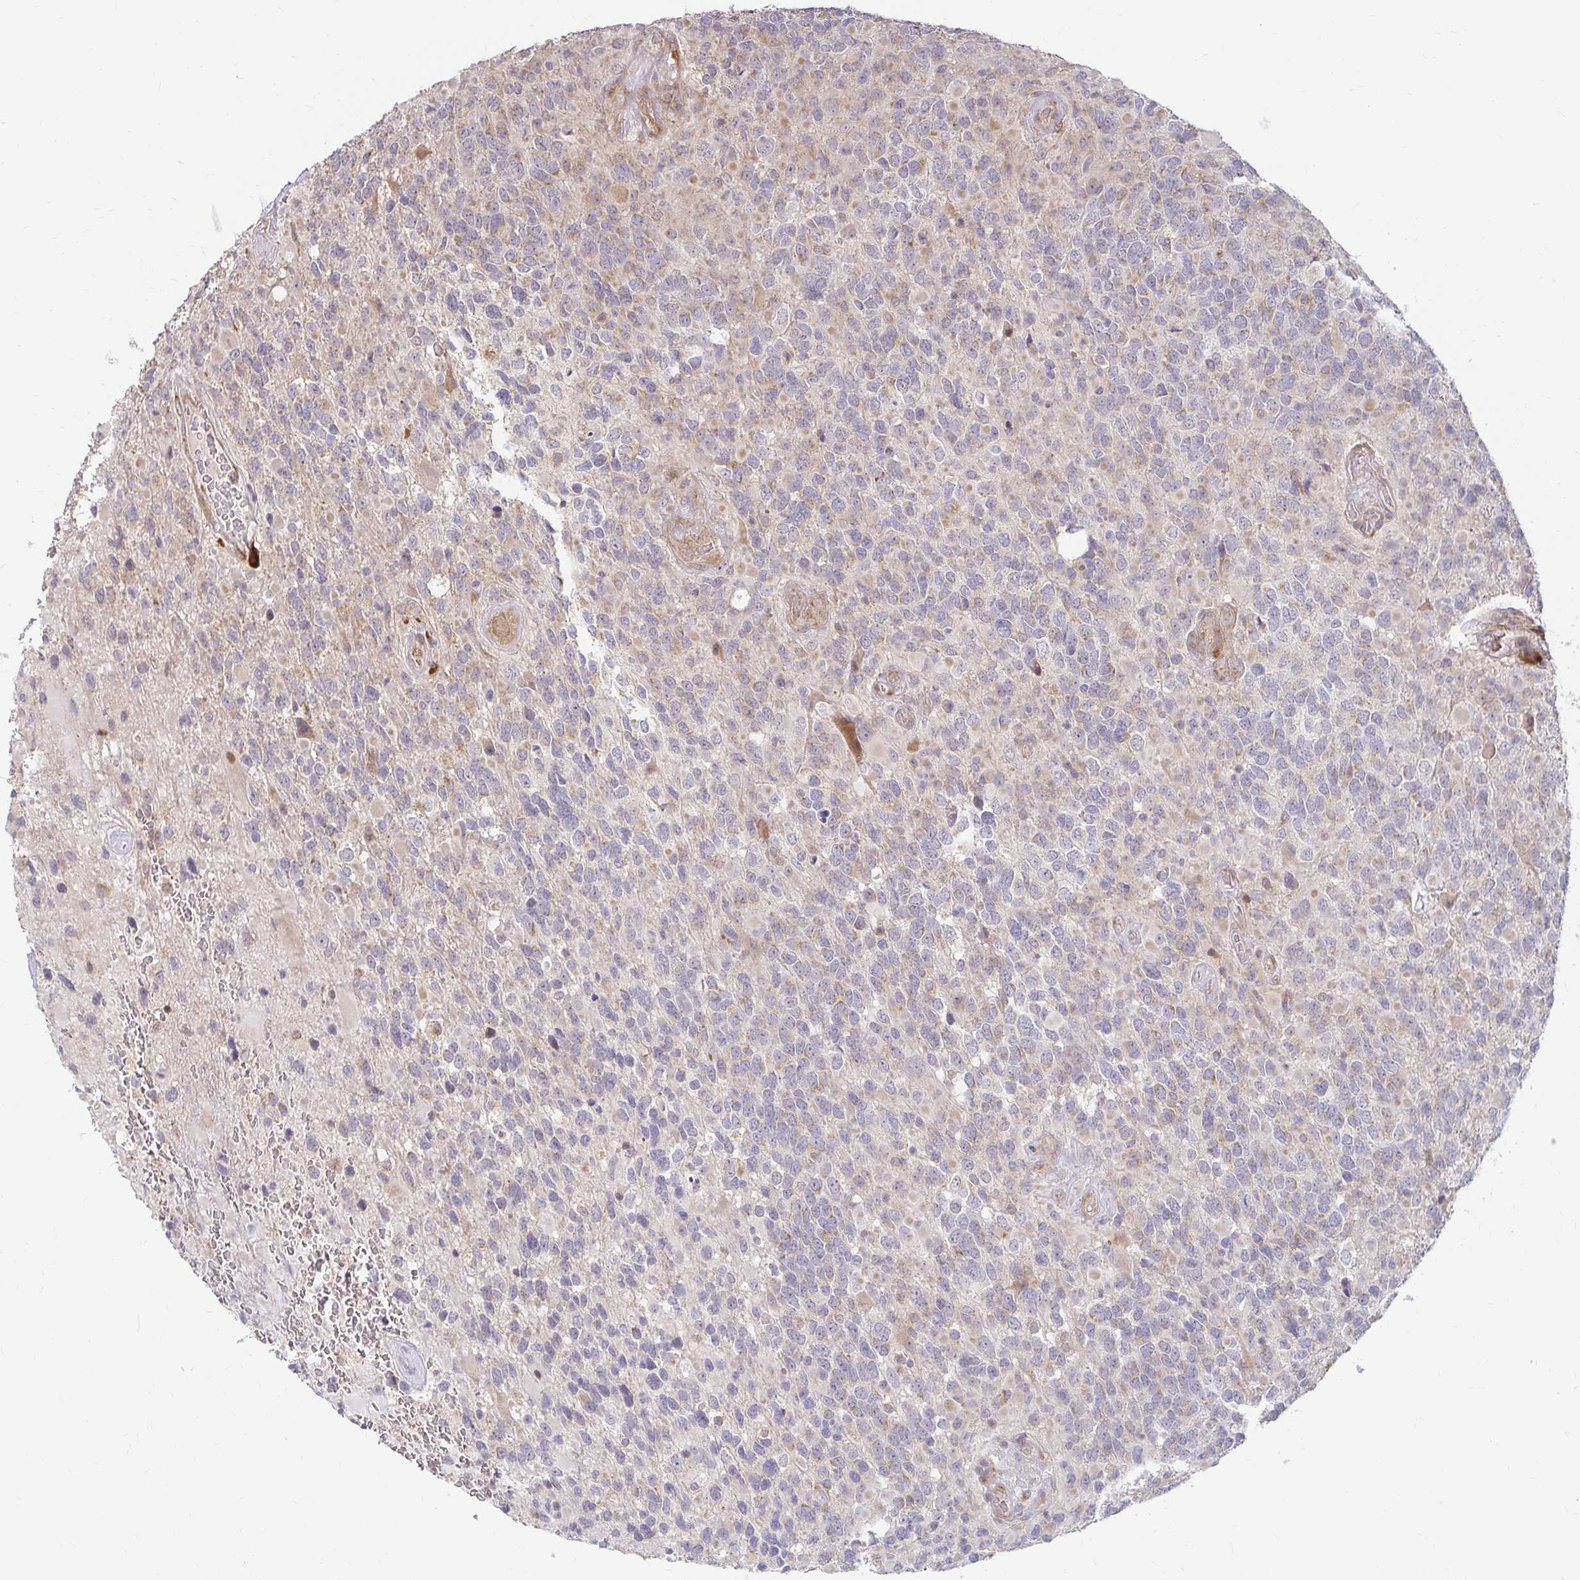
{"staining": {"intensity": "negative", "quantity": "none", "location": "none"}, "tissue": "glioma", "cell_type": "Tumor cells", "image_type": "cancer", "snomed": [{"axis": "morphology", "description": "Glioma, malignant, High grade"}, {"axis": "topography", "description": "Brain"}], "caption": "Tumor cells are negative for protein expression in human glioma.", "gene": "CAST", "patient": {"sex": "female", "age": 40}}